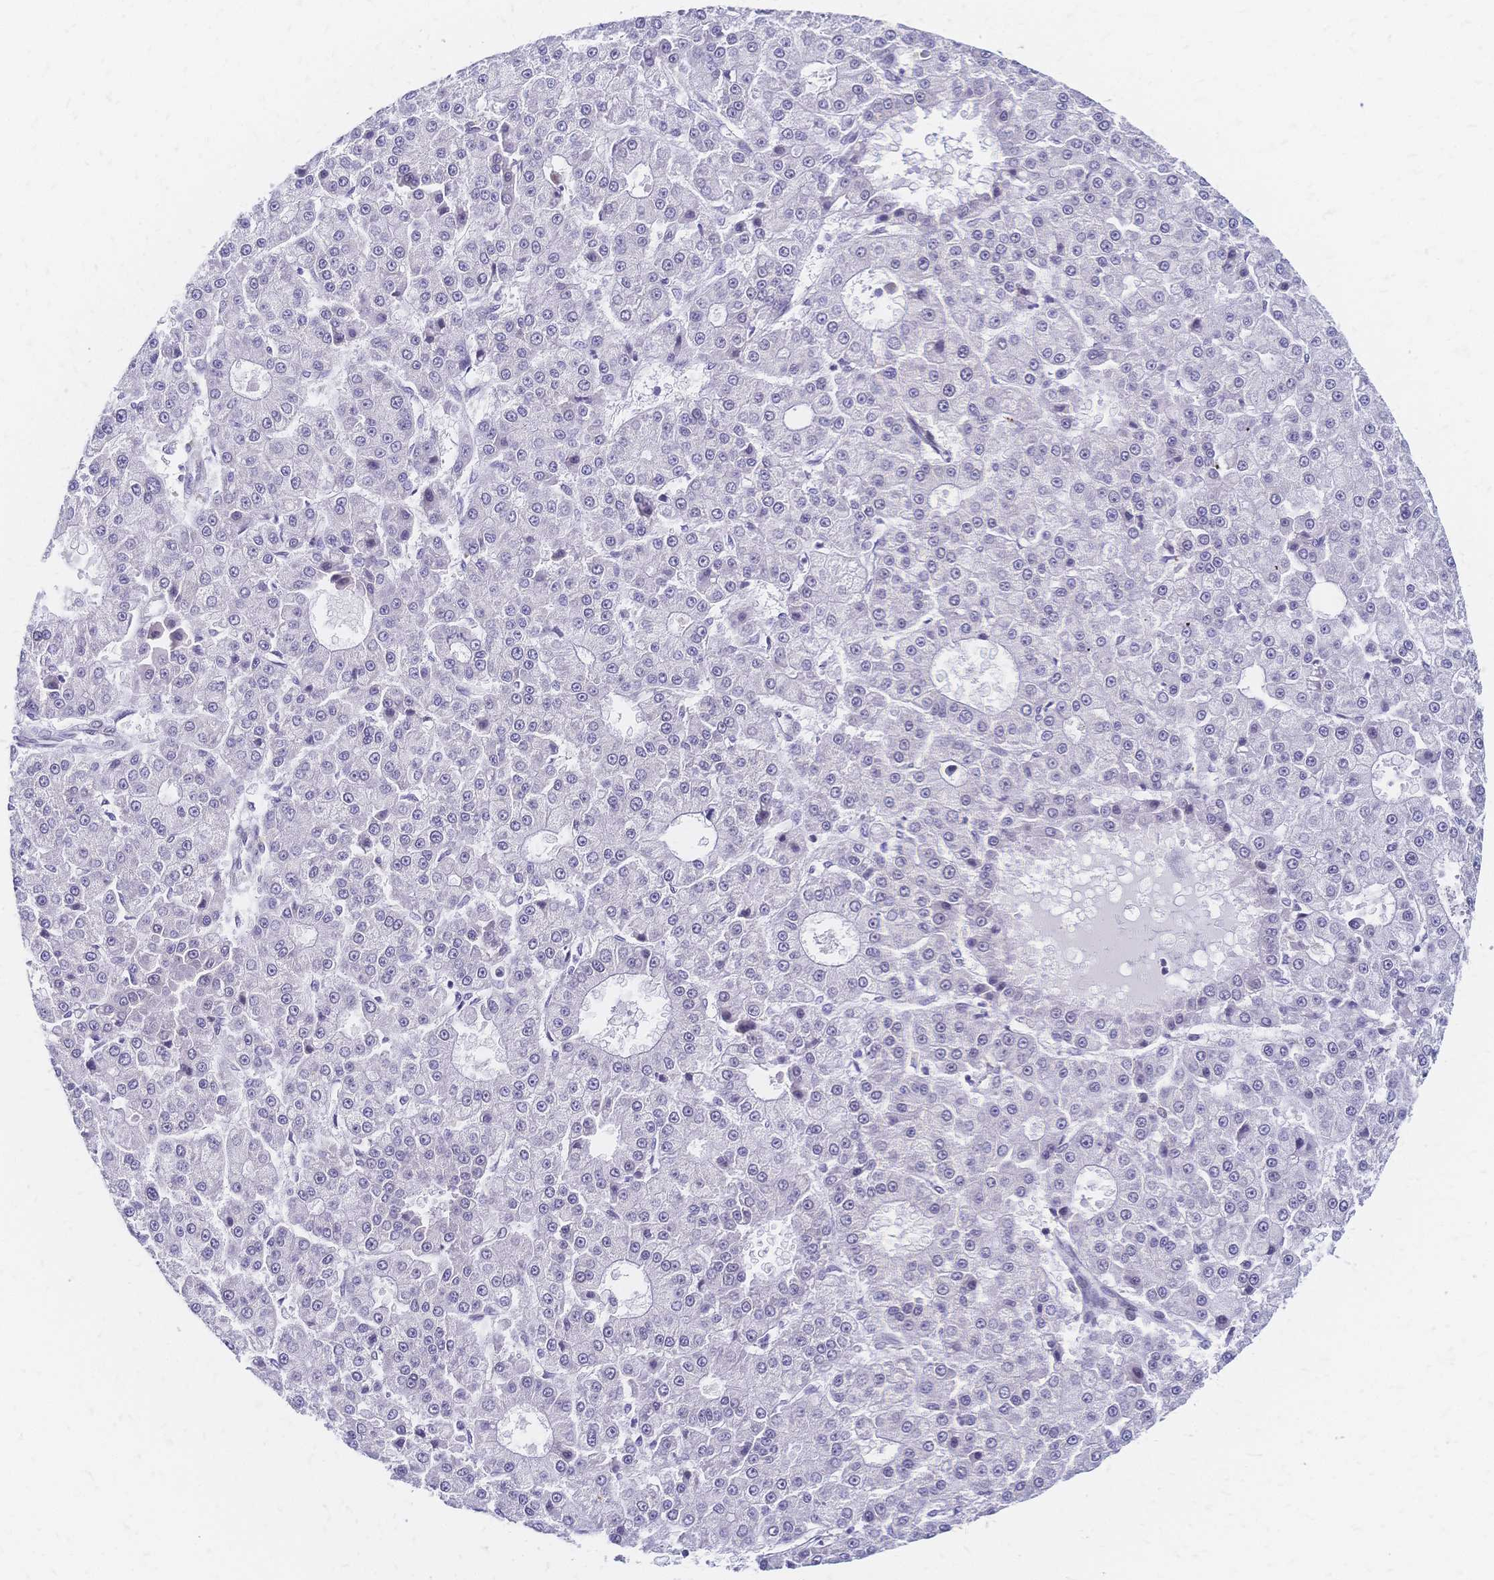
{"staining": {"intensity": "negative", "quantity": "none", "location": "none"}, "tissue": "liver cancer", "cell_type": "Tumor cells", "image_type": "cancer", "snomed": [{"axis": "morphology", "description": "Carcinoma, Hepatocellular, NOS"}, {"axis": "topography", "description": "Liver"}], "caption": "A photomicrograph of human hepatocellular carcinoma (liver) is negative for staining in tumor cells.", "gene": "CBX7", "patient": {"sex": "male", "age": 70}}